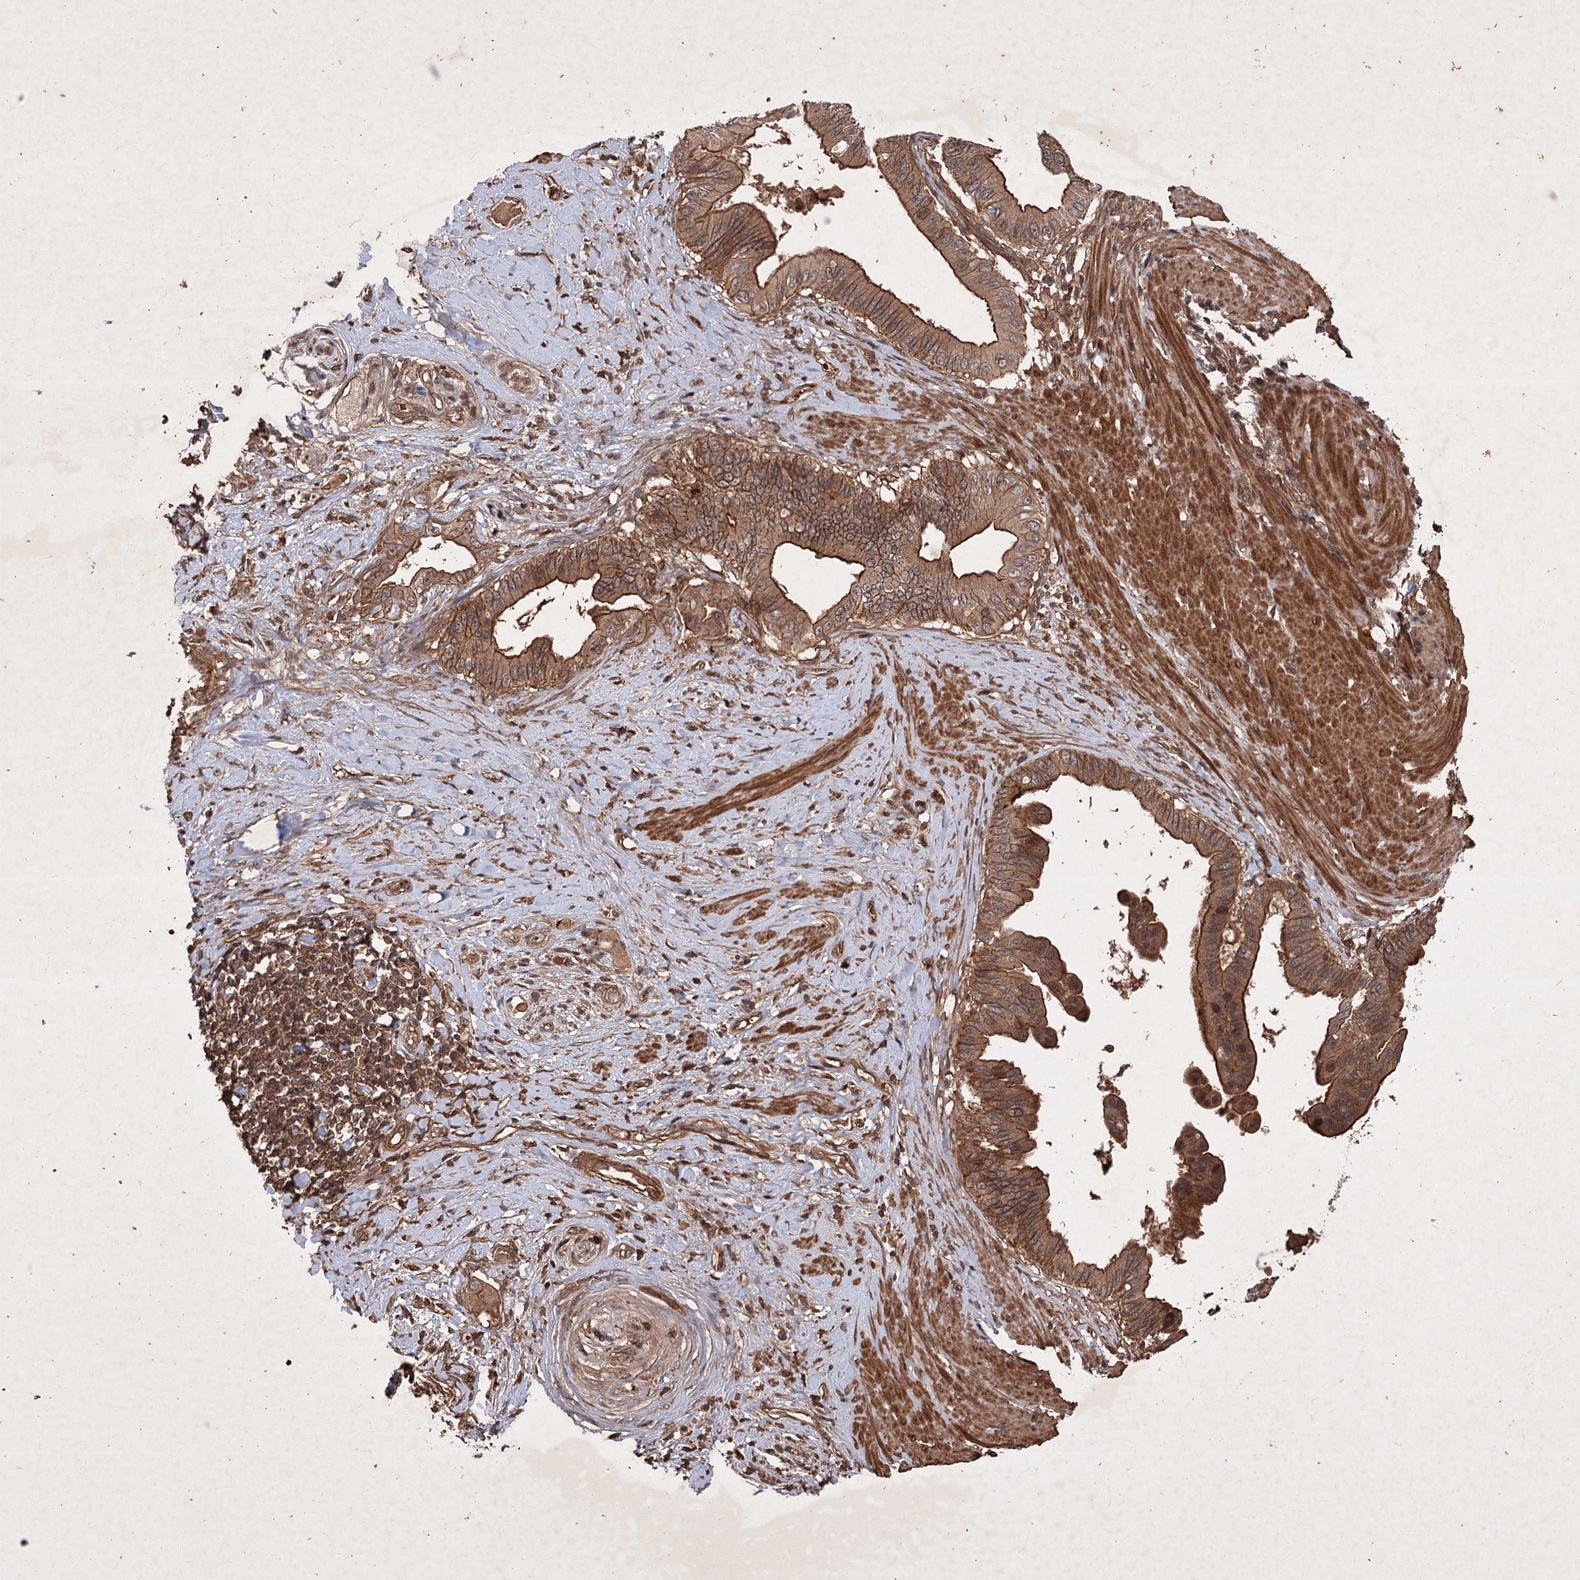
{"staining": {"intensity": "strong", "quantity": ">75%", "location": "cytoplasmic/membranous"}, "tissue": "pancreatic cancer", "cell_type": "Tumor cells", "image_type": "cancer", "snomed": [{"axis": "morphology", "description": "Adenocarcinoma, NOS"}, {"axis": "topography", "description": "Pancreas"}], "caption": "DAB (3,3'-diaminobenzidine) immunohistochemical staining of human pancreatic adenocarcinoma displays strong cytoplasmic/membranous protein expression in about >75% of tumor cells. The staining is performed using DAB (3,3'-diaminobenzidine) brown chromogen to label protein expression. The nuclei are counter-stained blue using hematoxylin.", "gene": "ADK", "patient": {"sex": "female", "age": 56}}